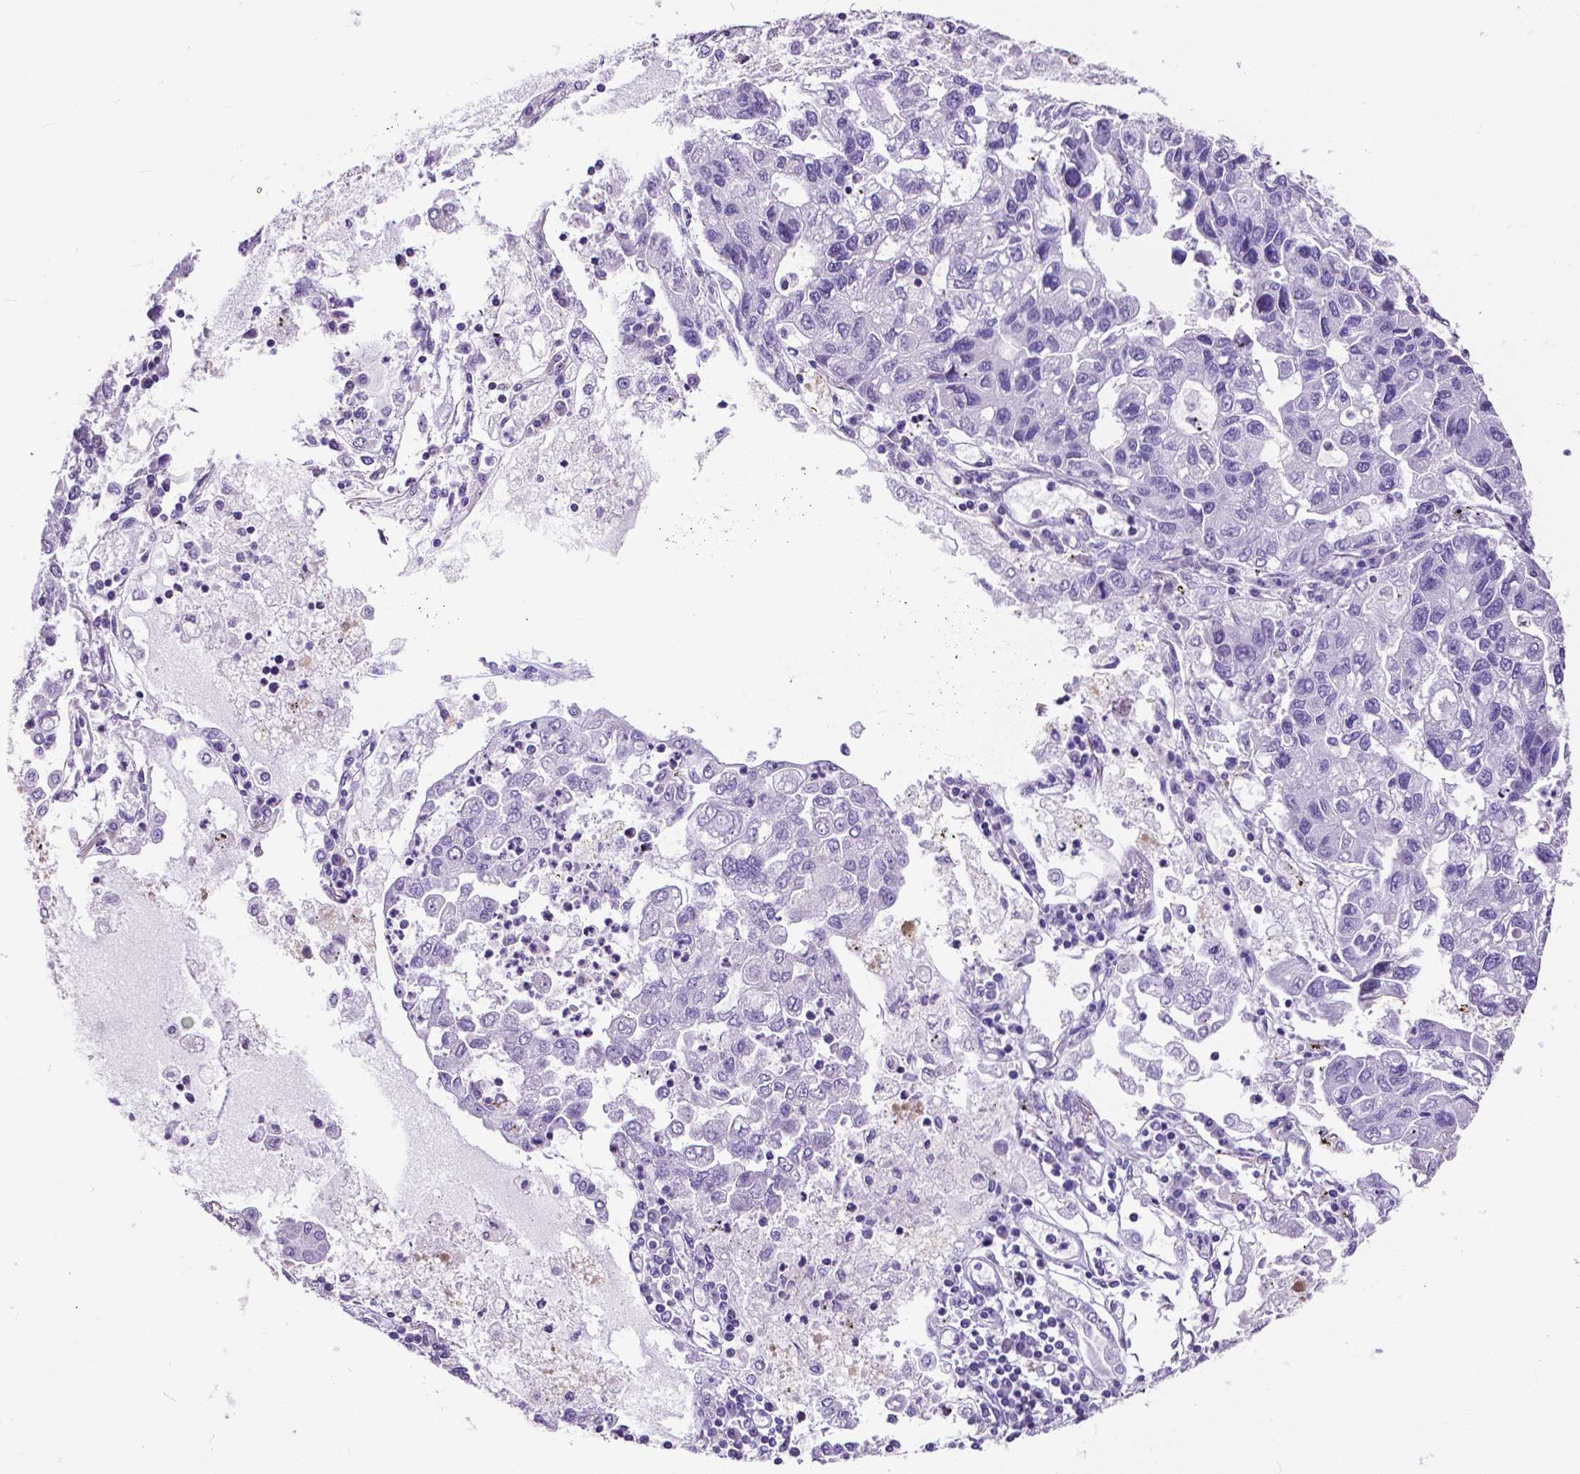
{"staining": {"intensity": "negative", "quantity": "none", "location": "none"}, "tissue": "lung cancer", "cell_type": "Tumor cells", "image_type": "cancer", "snomed": [{"axis": "morphology", "description": "Adenocarcinoma, NOS"}, {"axis": "topography", "description": "Bronchus"}, {"axis": "topography", "description": "Lung"}], "caption": "Immunohistochemistry histopathology image of neoplastic tissue: adenocarcinoma (lung) stained with DAB (3,3'-diaminobenzidine) demonstrates no significant protein positivity in tumor cells.", "gene": "MCL1", "patient": {"sex": "female", "age": 51}}